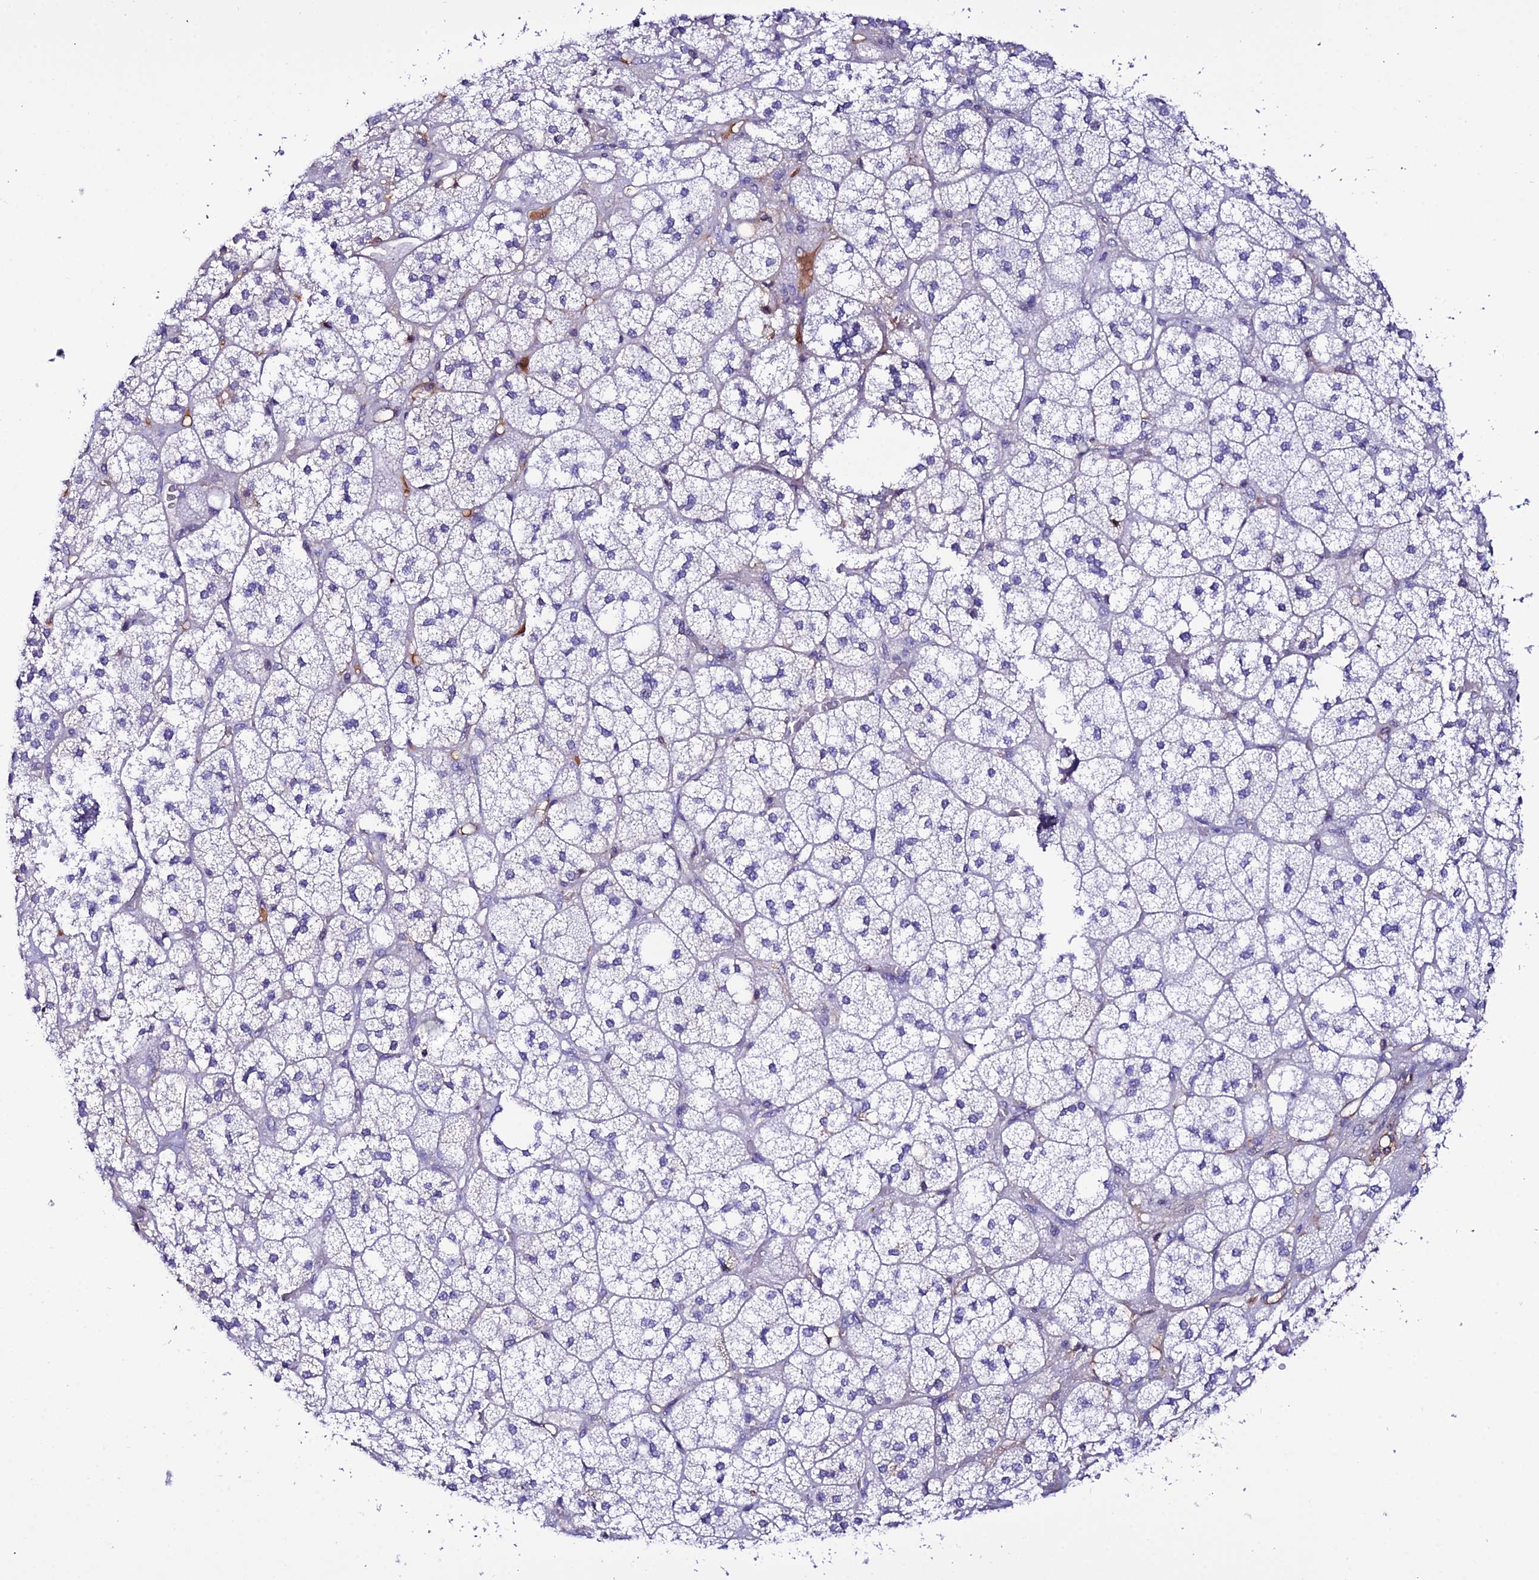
{"staining": {"intensity": "weak", "quantity": "<25%", "location": "cytoplasmic/membranous"}, "tissue": "adrenal gland", "cell_type": "Glandular cells", "image_type": "normal", "snomed": [{"axis": "morphology", "description": "Normal tissue, NOS"}, {"axis": "topography", "description": "Adrenal gland"}], "caption": "Immunohistochemical staining of benign human adrenal gland displays no significant staining in glandular cells. The staining is performed using DAB brown chromogen with nuclei counter-stained in using hematoxylin.", "gene": "DEFB132", "patient": {"sex": "male", "age": 61}}